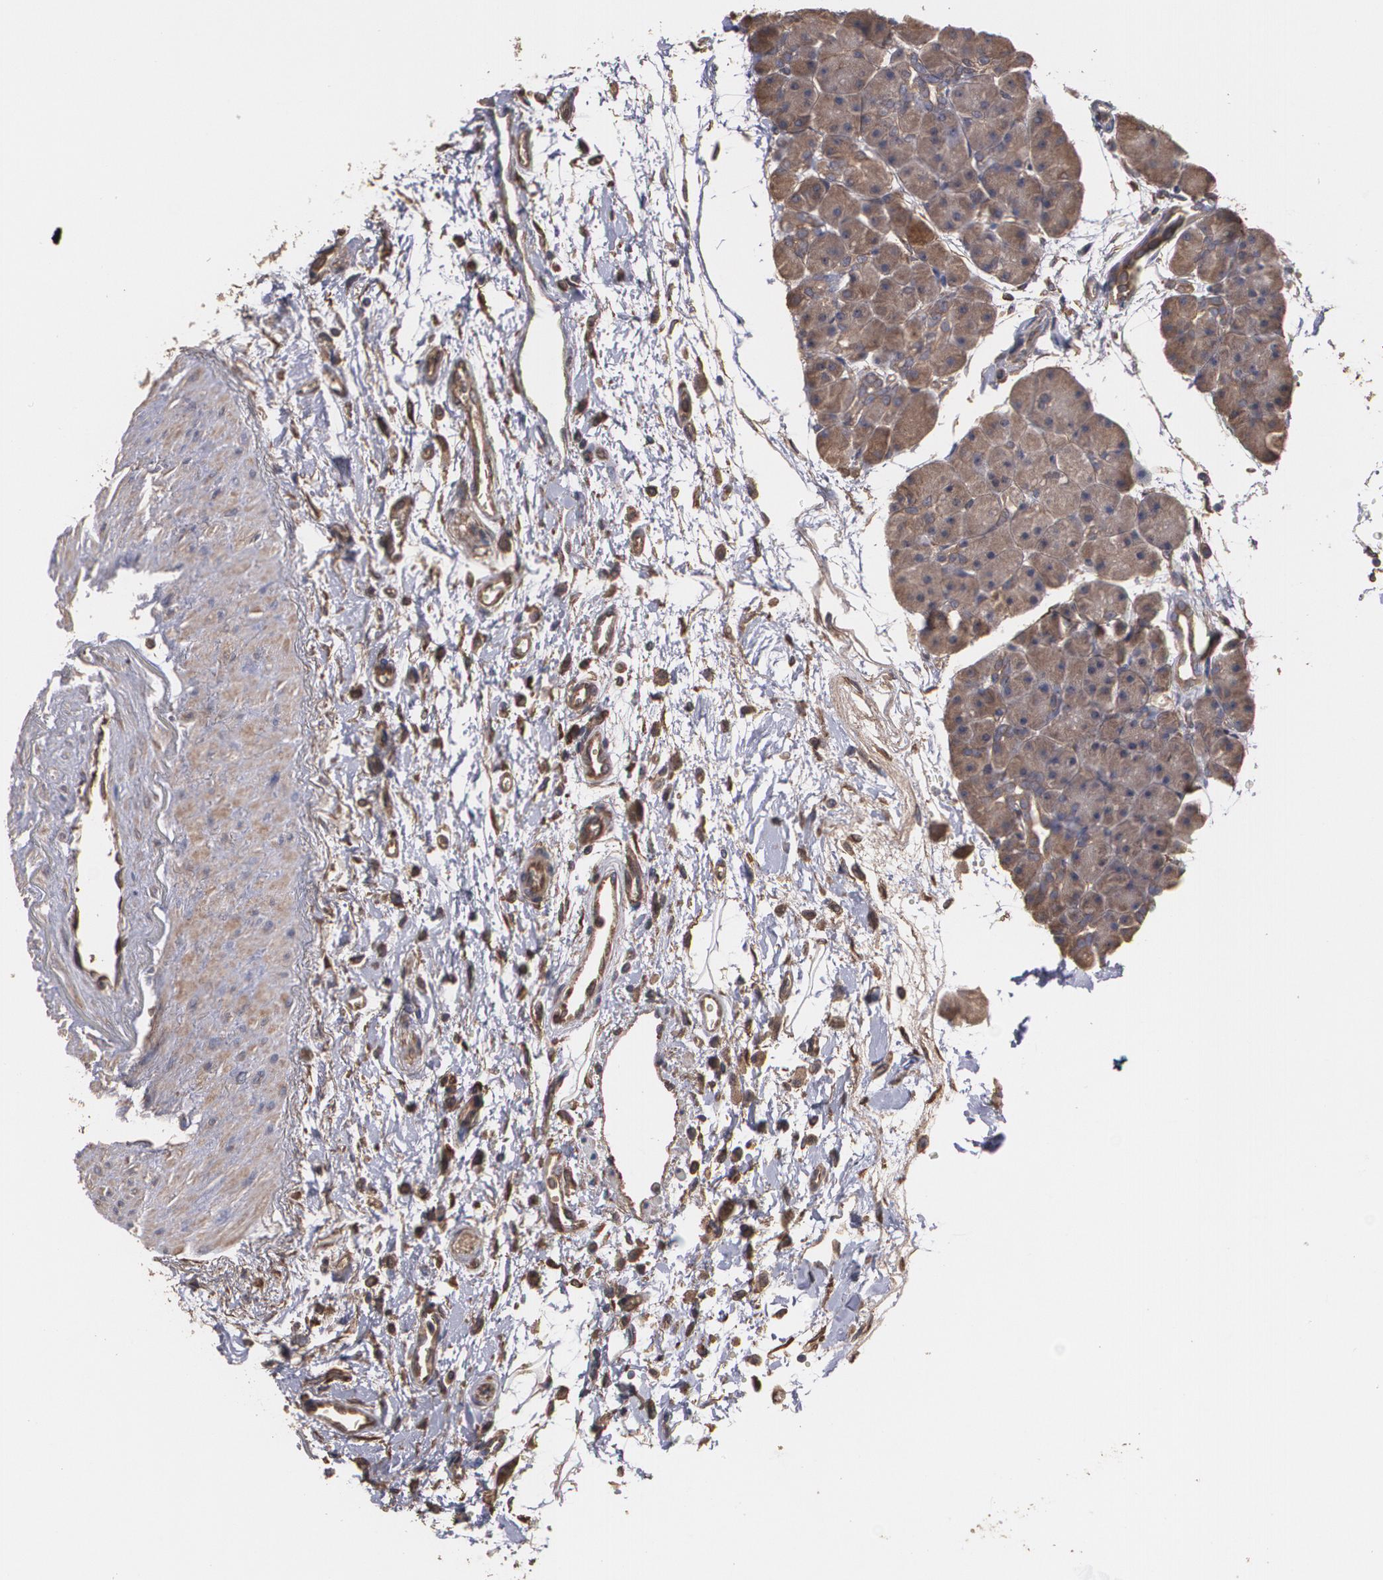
{"staining": {"intensity": "weak", "quantity": ">75%", "location": "cytoplasmic/membranous"}, "tissue": "pancreas", "cell_type": "Exocrine glandular cells", "image_type": "normal", "snomed": [{"axis": "morphology", "description": "Normal tissue, NOS"}, {"axis": "topography", "description": "Pancreas"}], "caption": "The micrograph demonstrates staining of unremarkable pancreas, revealing weak cytoplasmic/membranous protein expression (brown color) within exocrine glandular cells.", "gene": "PON1", "patient": {"sex": "male", "age": 66}}